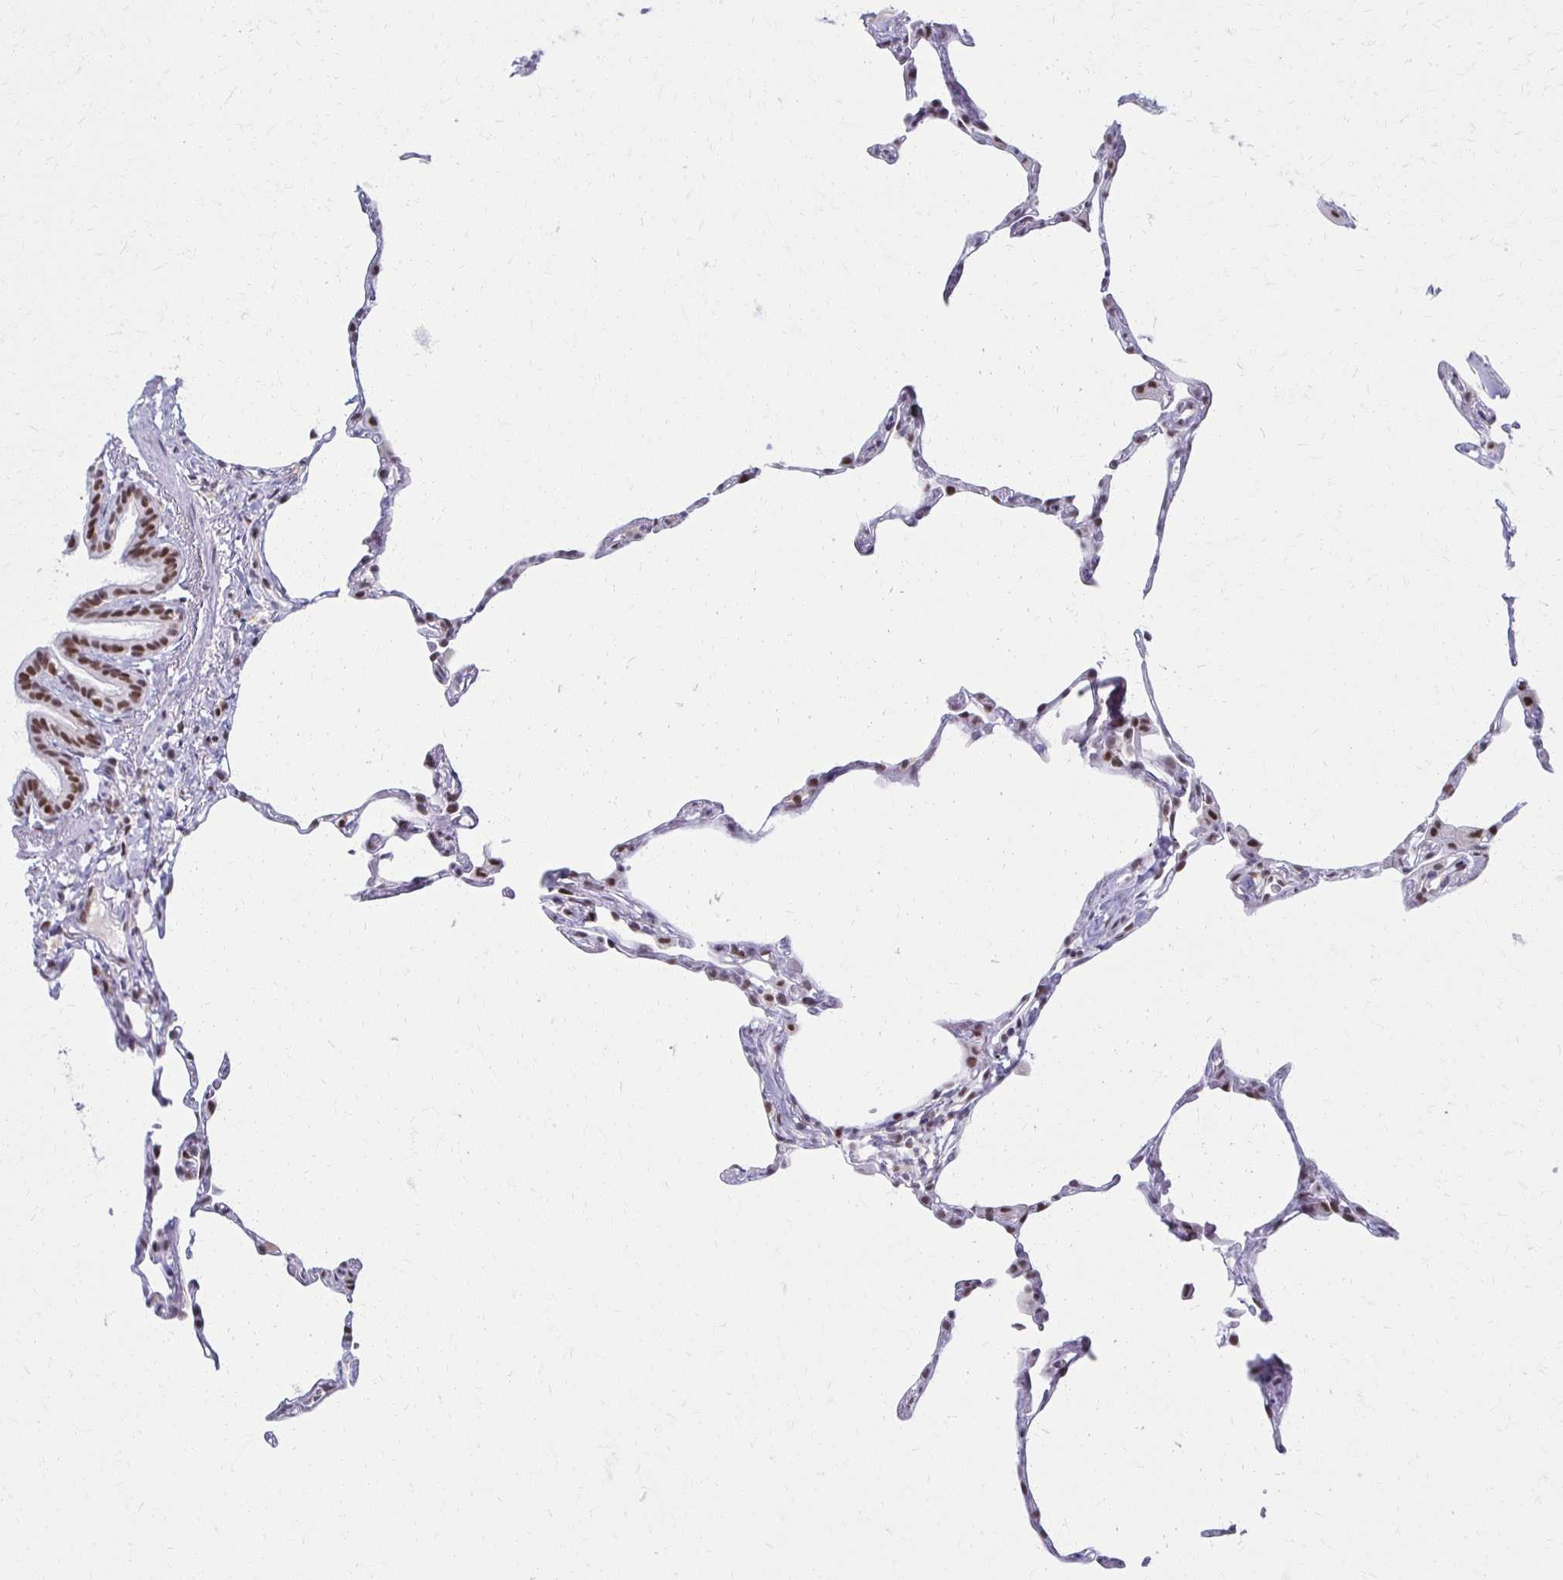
{"staining": {"intensity": "negative", "quantity": "none", "location": "none"}, "tissue": "lung", "cell_type": "Alveolar cells", "image_type": "normal", "snomed": [{"axis": "morphology", "description": "Normal tissue, NOS"}, {"axis": "topography", "description": "Lung"}], "caption": "A high-resolution micrograph shows IHC staining of normal lung, which displays no significant staining in alveolar cells.", "gene": "IRF7", "patient": {"sex": "female", "age": 57}}